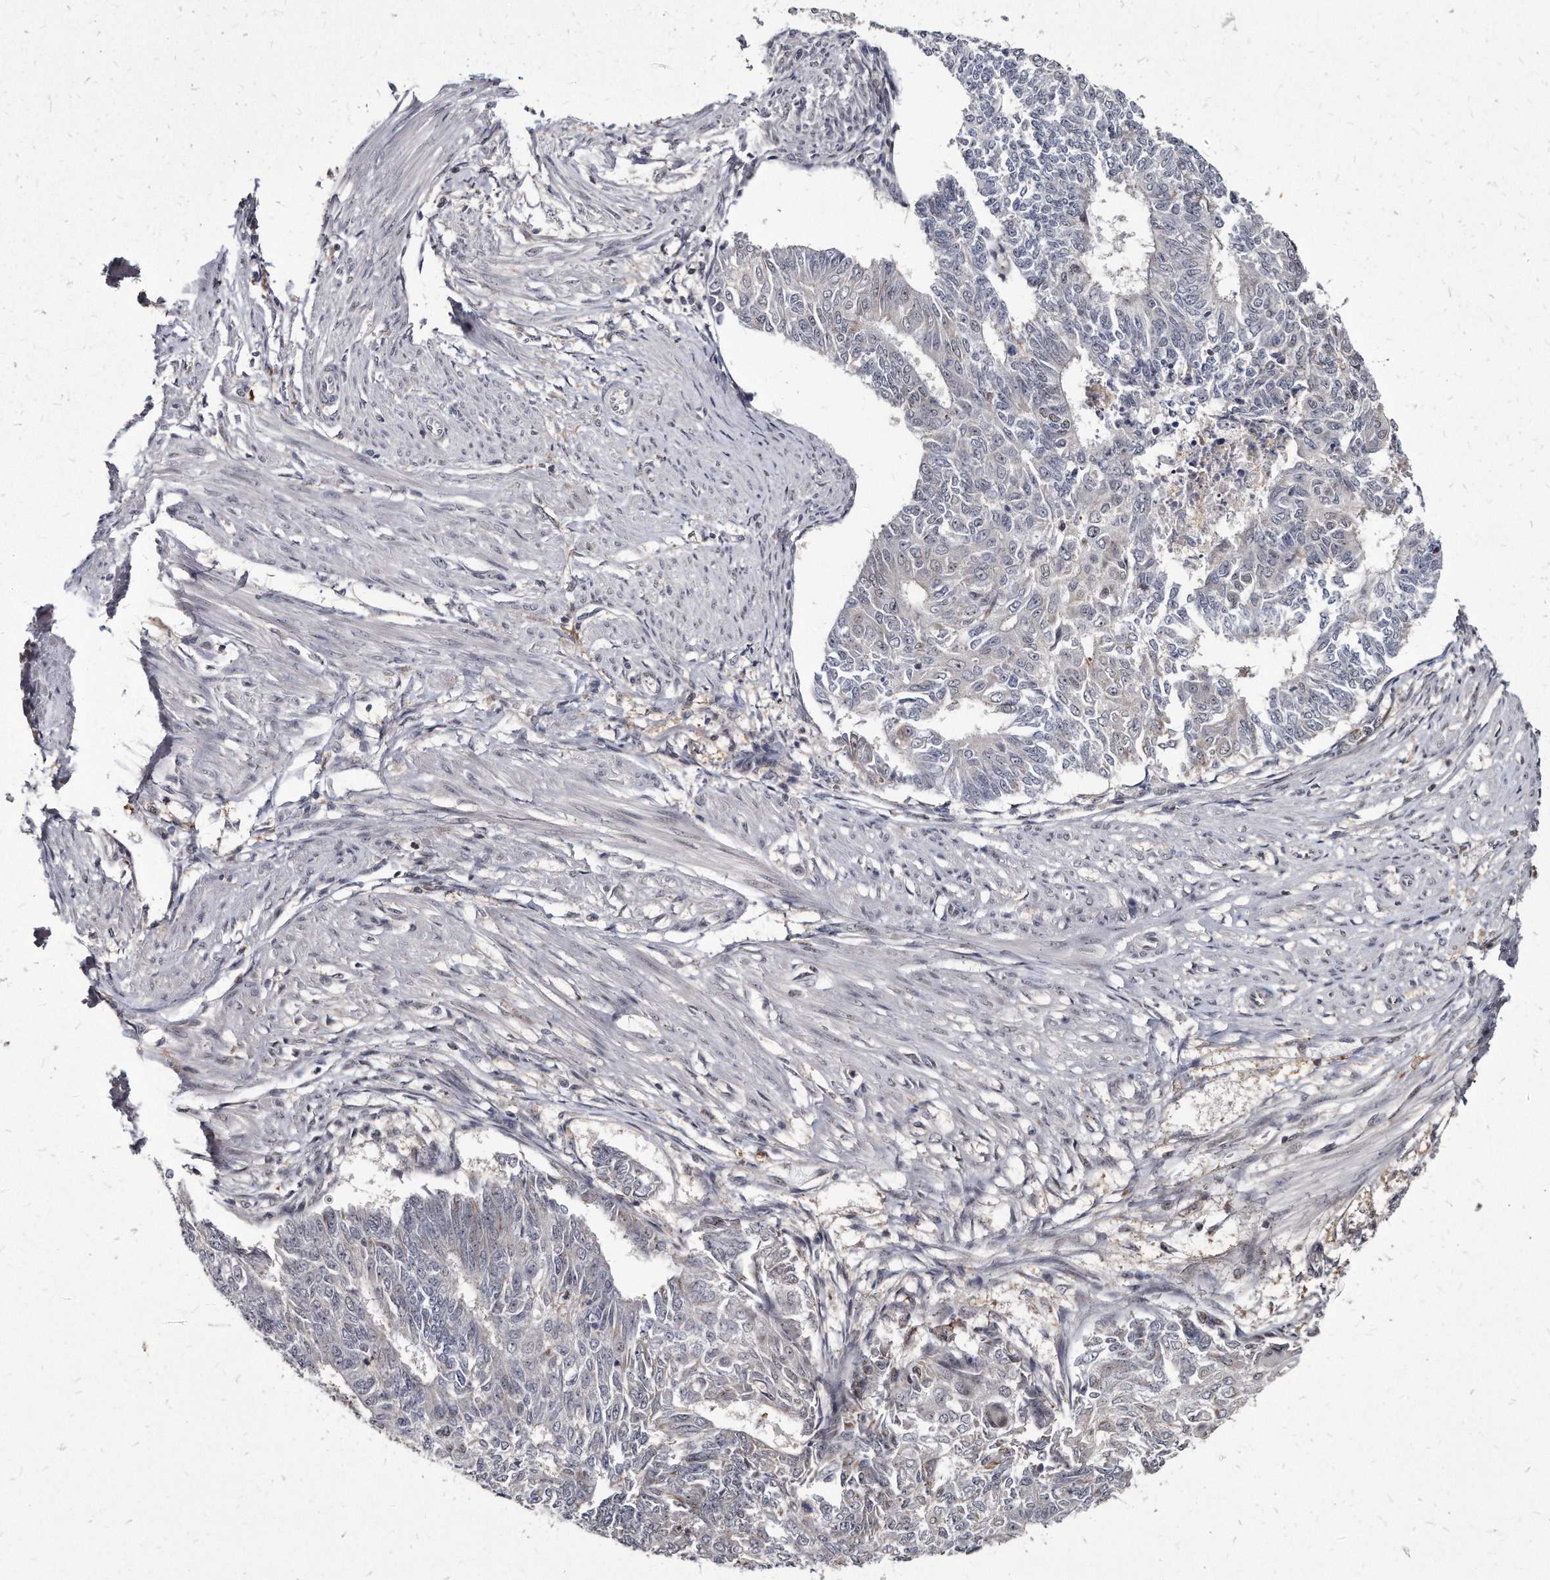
{"staining": {"intensity": "negative", "quantity": "none", "location": "none"}, "tissue": "endometrial cancer", "cell_type": "Tumor cells", "image_type": "cancer", "snomed": [{"axis": "morphology", "description": "Adenocarcinoma, NOS"}, {"axis": "topography", "description": "Endometrium"}], "caption": "An image of endometrial cancer stained for a protein displays no brown staining in tumor cells.", "gene": "KLHDC3", "patient": {"sex": "female", "age": 32}}